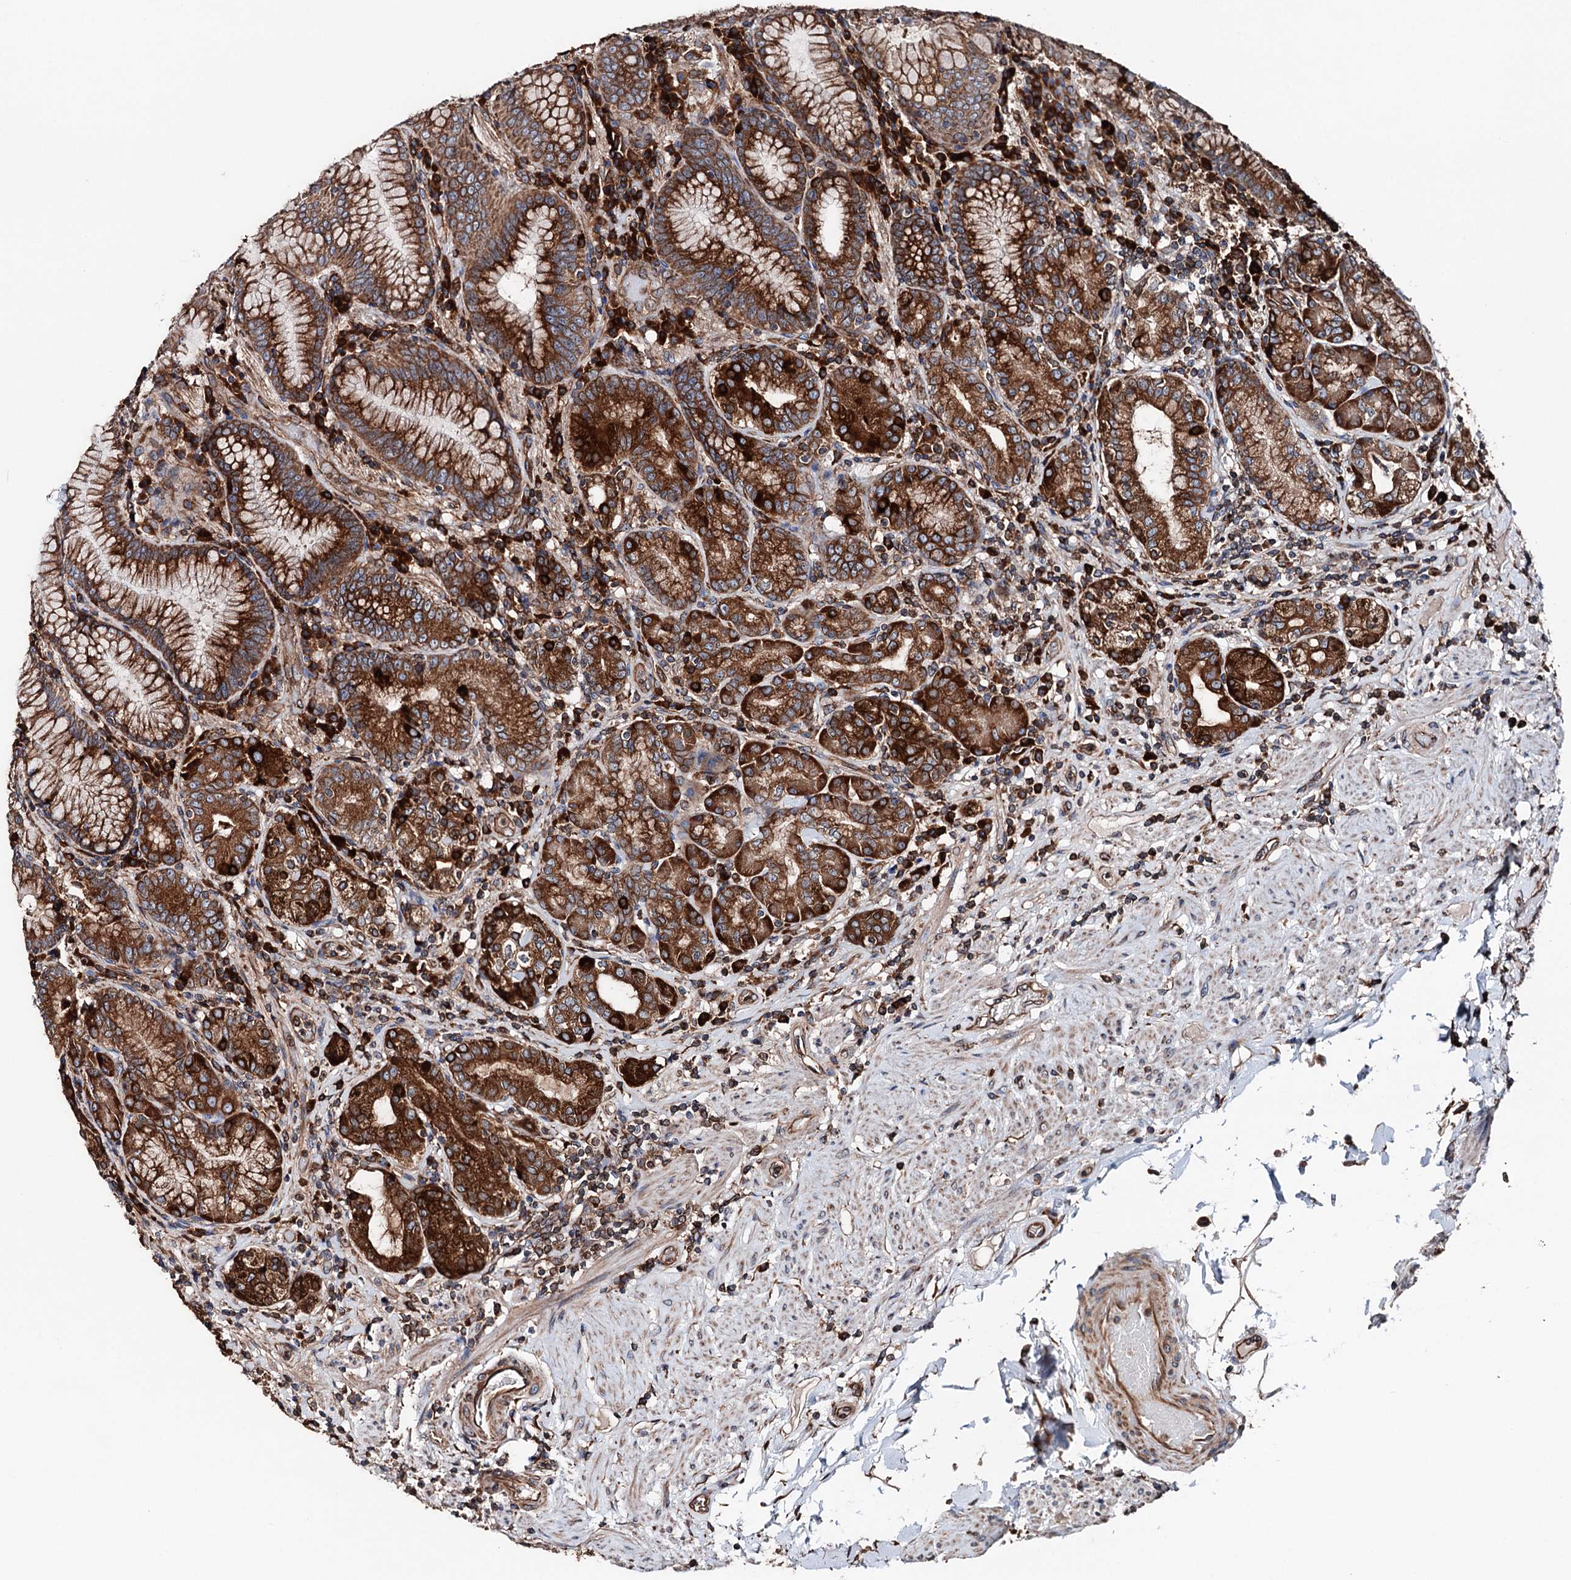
{"staining": {"intensity": "strong", "quantity": "25%-75%", "location": "cytoplasmic/membranous"}, "tissue": "stomach", "cell_type": "Glandular cells", "image_type": "normal", "snomed": [{"axis": "morphology", "description": "Normal tissue, NOS"}, {"axis": "topography", "description": "Stomach, upper"}, {"axis": "topography", "description": "Stomach, lower"}], "caption": "Strong cytoplasmic/membranous protein positivity is present in approximately 25%-75% of glandular cells in stomach. Nuclei are stained in blue.", "gene": "ERP29", "patient": {"sex": "female", "age": 76}}